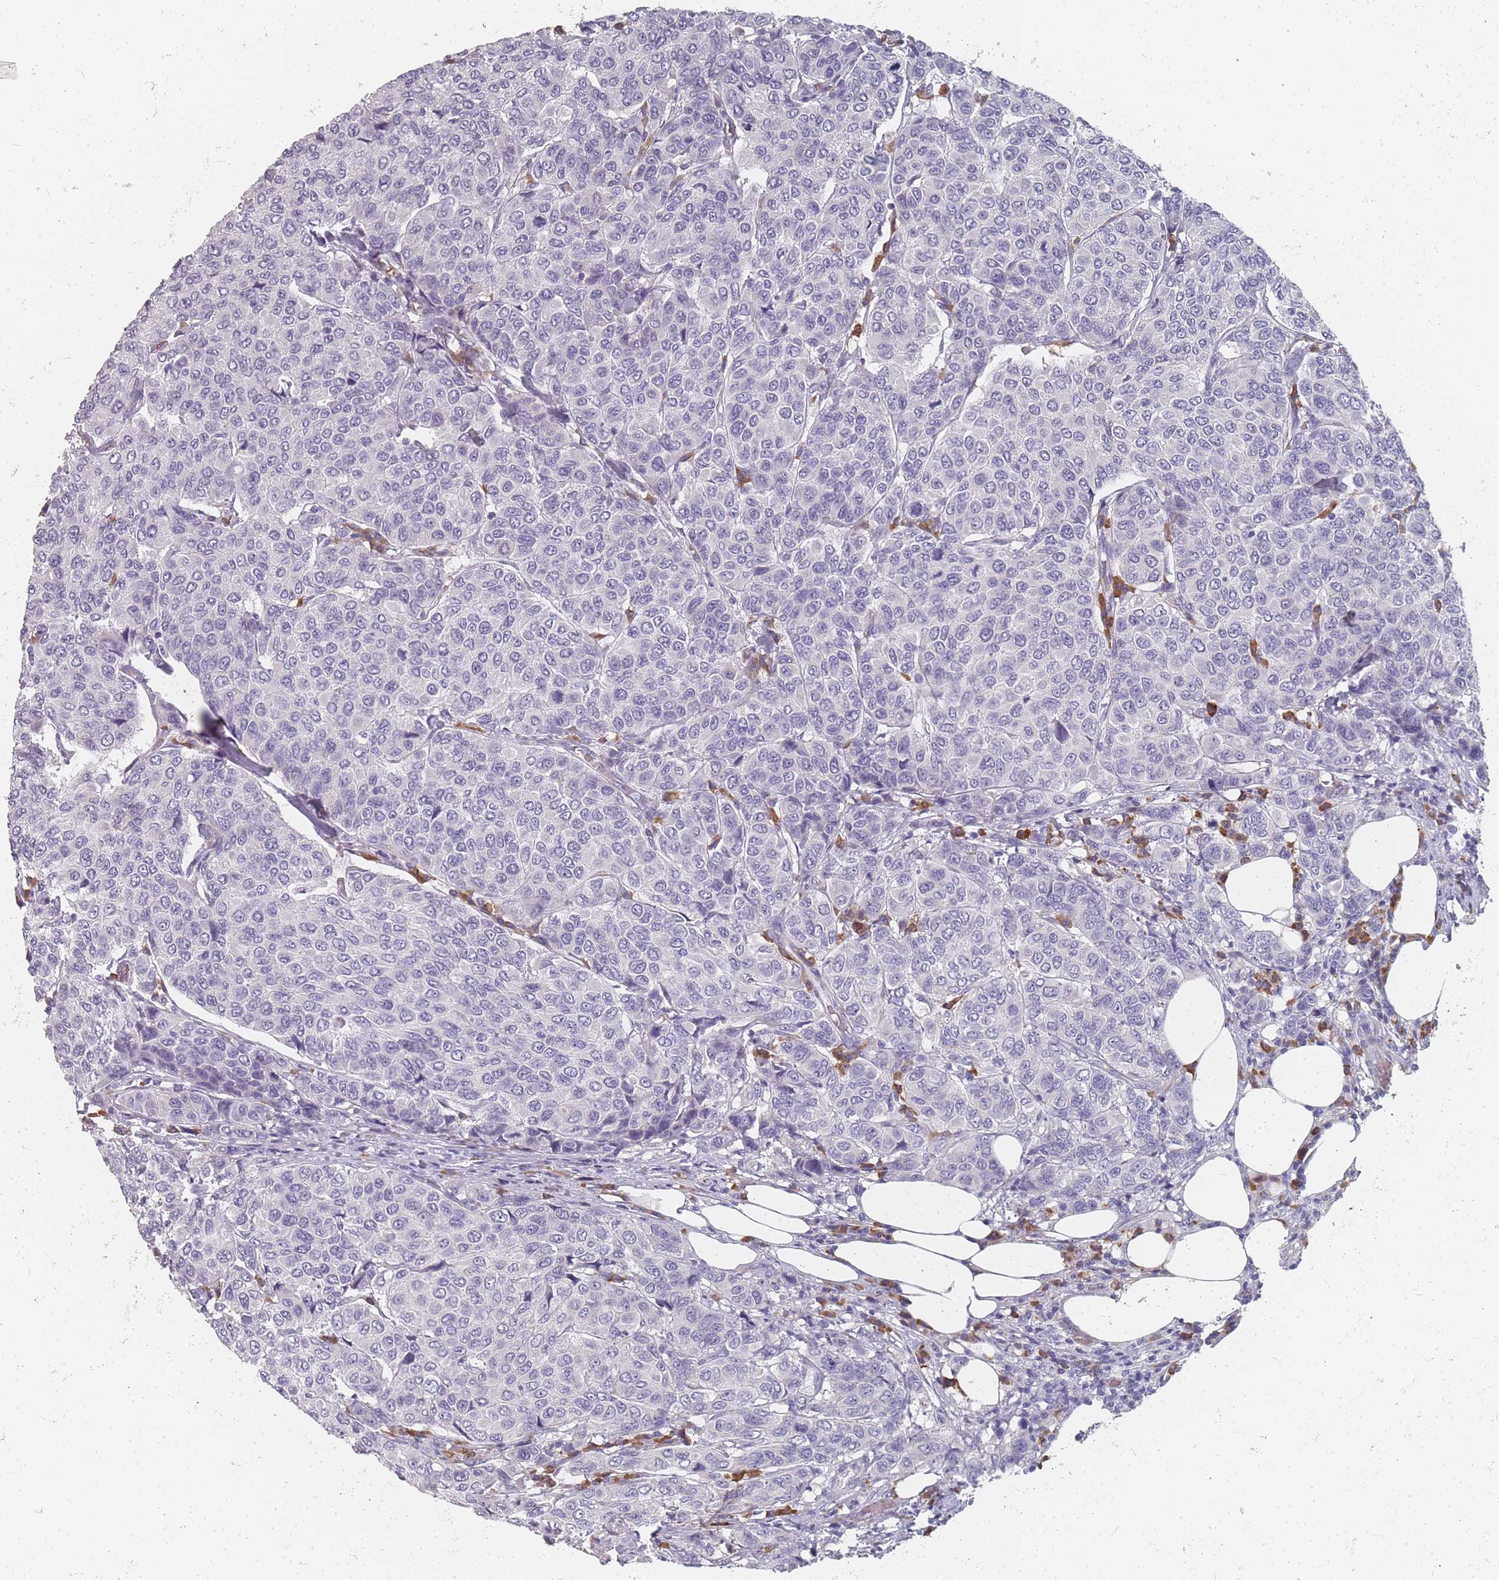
{"staining": {"intensity": "negative", "quantity": "none", "location": "none"}, "tissue": "breast cancer", "cell_type": "Tumor cells", "image_type": "cancer", "snomed": [{"axis": "morphology", "description": "Duct carcinoma"}, {"axis": "topography", "description": "Breast"}], "caption": "DAB immunohistochemical staining of breast invasive ductal carcinoma displays no significant staining in tumor cells. Brightfield microscopy of IHC stained with DAB (brown) and hematoxylin (blue), captured at high magnification.", "gene": "SLC35E4", "patient": {"sex": "female", "age": 55}}